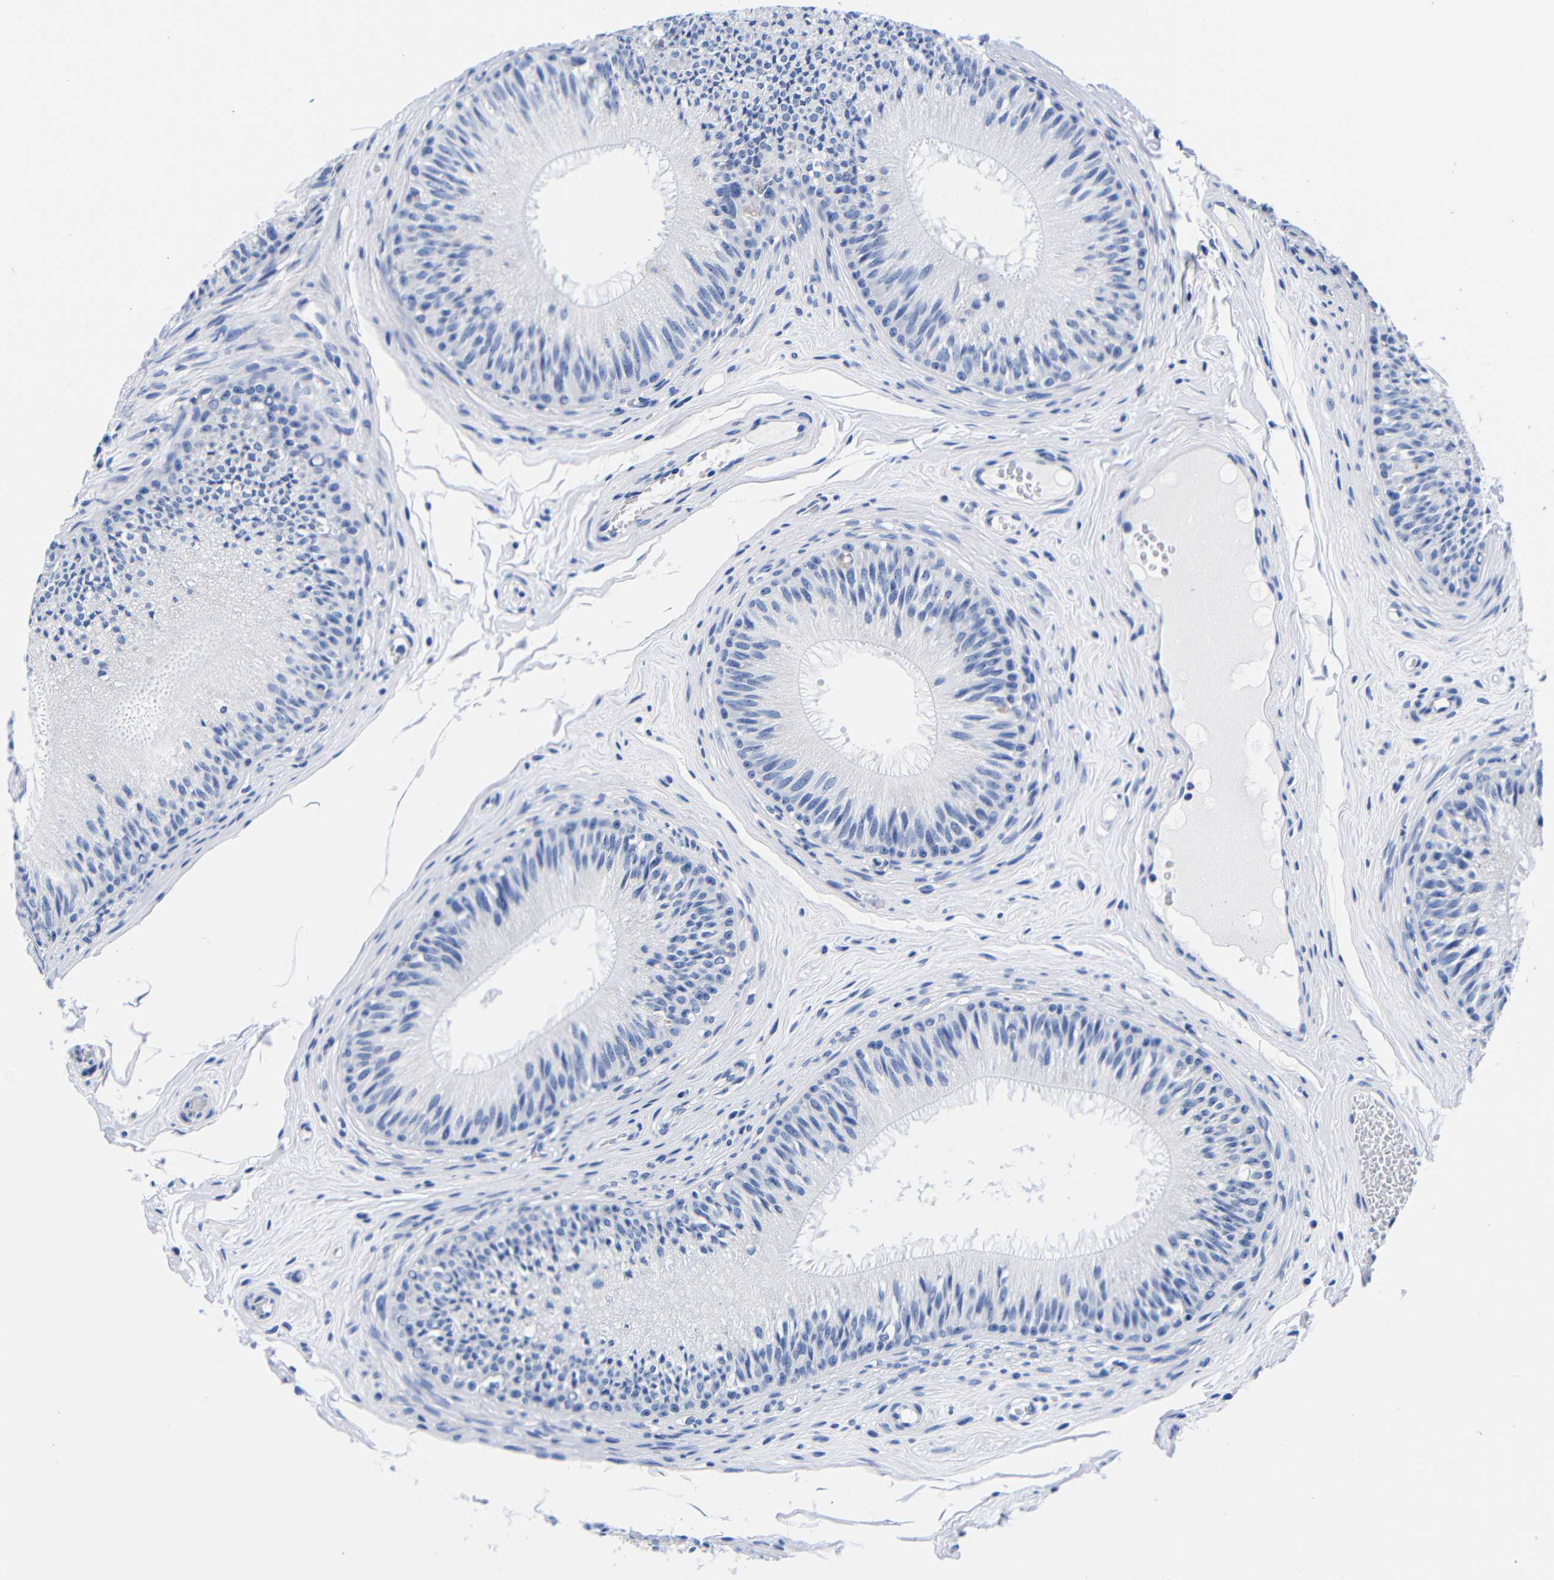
{"staining": {"intensity": "negative", "quantity": "none", "location": "none"}, "tissue": "epididymis", "cell_type": "Glandular cells", "image_type": "normal", "snomed": [{"axis": "morphology", "description": "Normal tissue, NOS"}, {"axis": "topography", "description": "Testis"}, {"axis": "topography", "description": "Epididymis"}], "caption": "Immunohistochemistry (IHC) image of normal epididymis: human epididymis stained with DAB (3,3'-diaminobenzidine) displays no significant protein positivity in glandular cells. (Stains: DAB (3,3'-diaminobenzidine) IHC with hematoxylin counter stain, Microscopy: brightfield microscopy at high magnification).", "gene": "CLEC4G", "patient": {"sex": "male", "age": 36}}